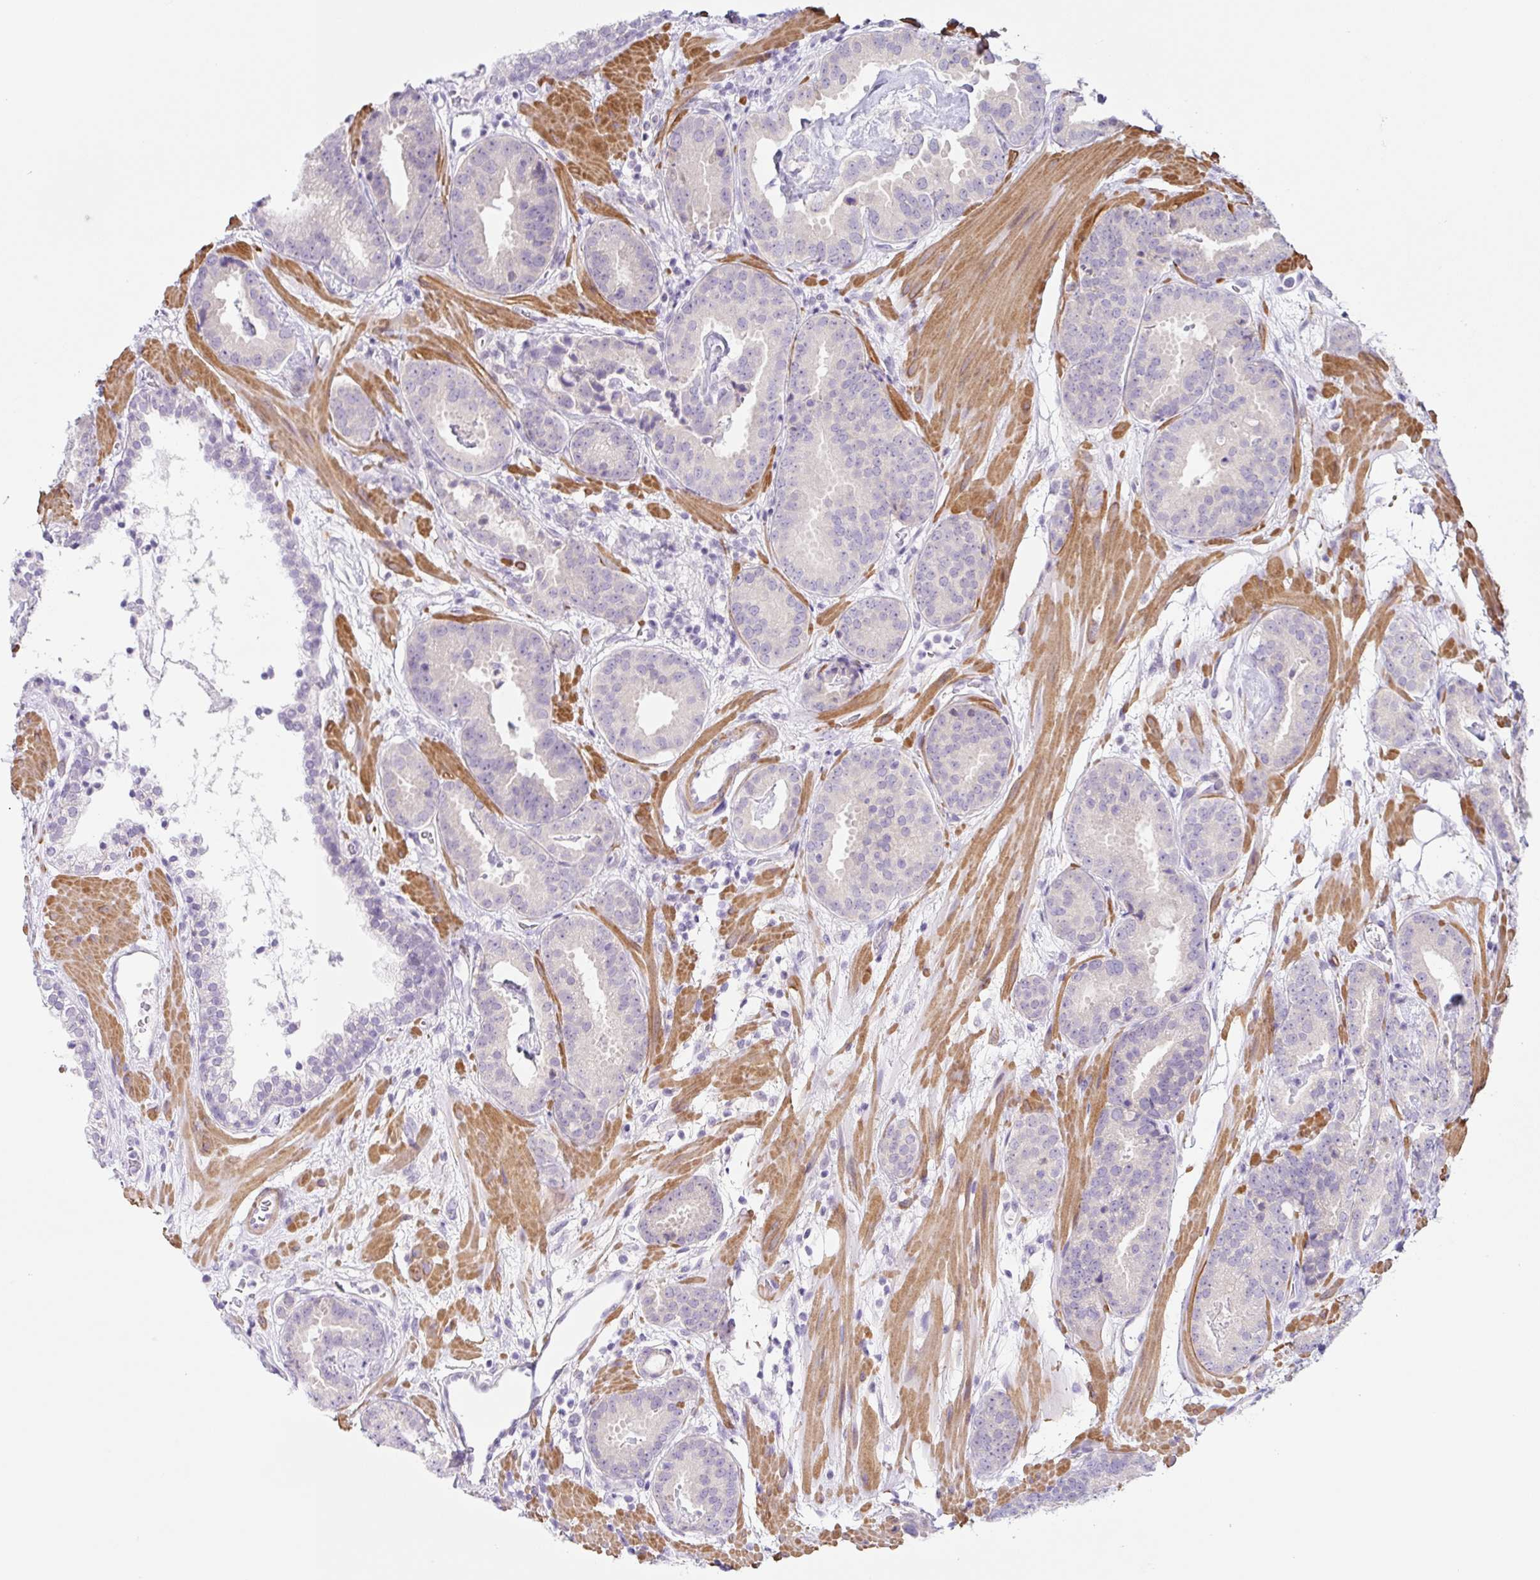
{"staining": {"intensity": "negative", "quantity": "none", "location": "none"}, "tissue": "prostate cancer", "cell_type": "Tumor cells", "image_type": "cancer", "snomed": [{"axis": "morphology", "description": "Adenocarcinoma, Low grade"}, {"axis": "topography", "description": "Prostate"}], "caption": "High magnification brightfield microscopy of prostate cancer stained with DAB (3,3'-diaminobenzidine) (brown) and counterstained with hematoxylin (blue): tumor cells show no significant expression.", "gene": "DCAF17", "patient": {"sex": "male", "age": 62}}